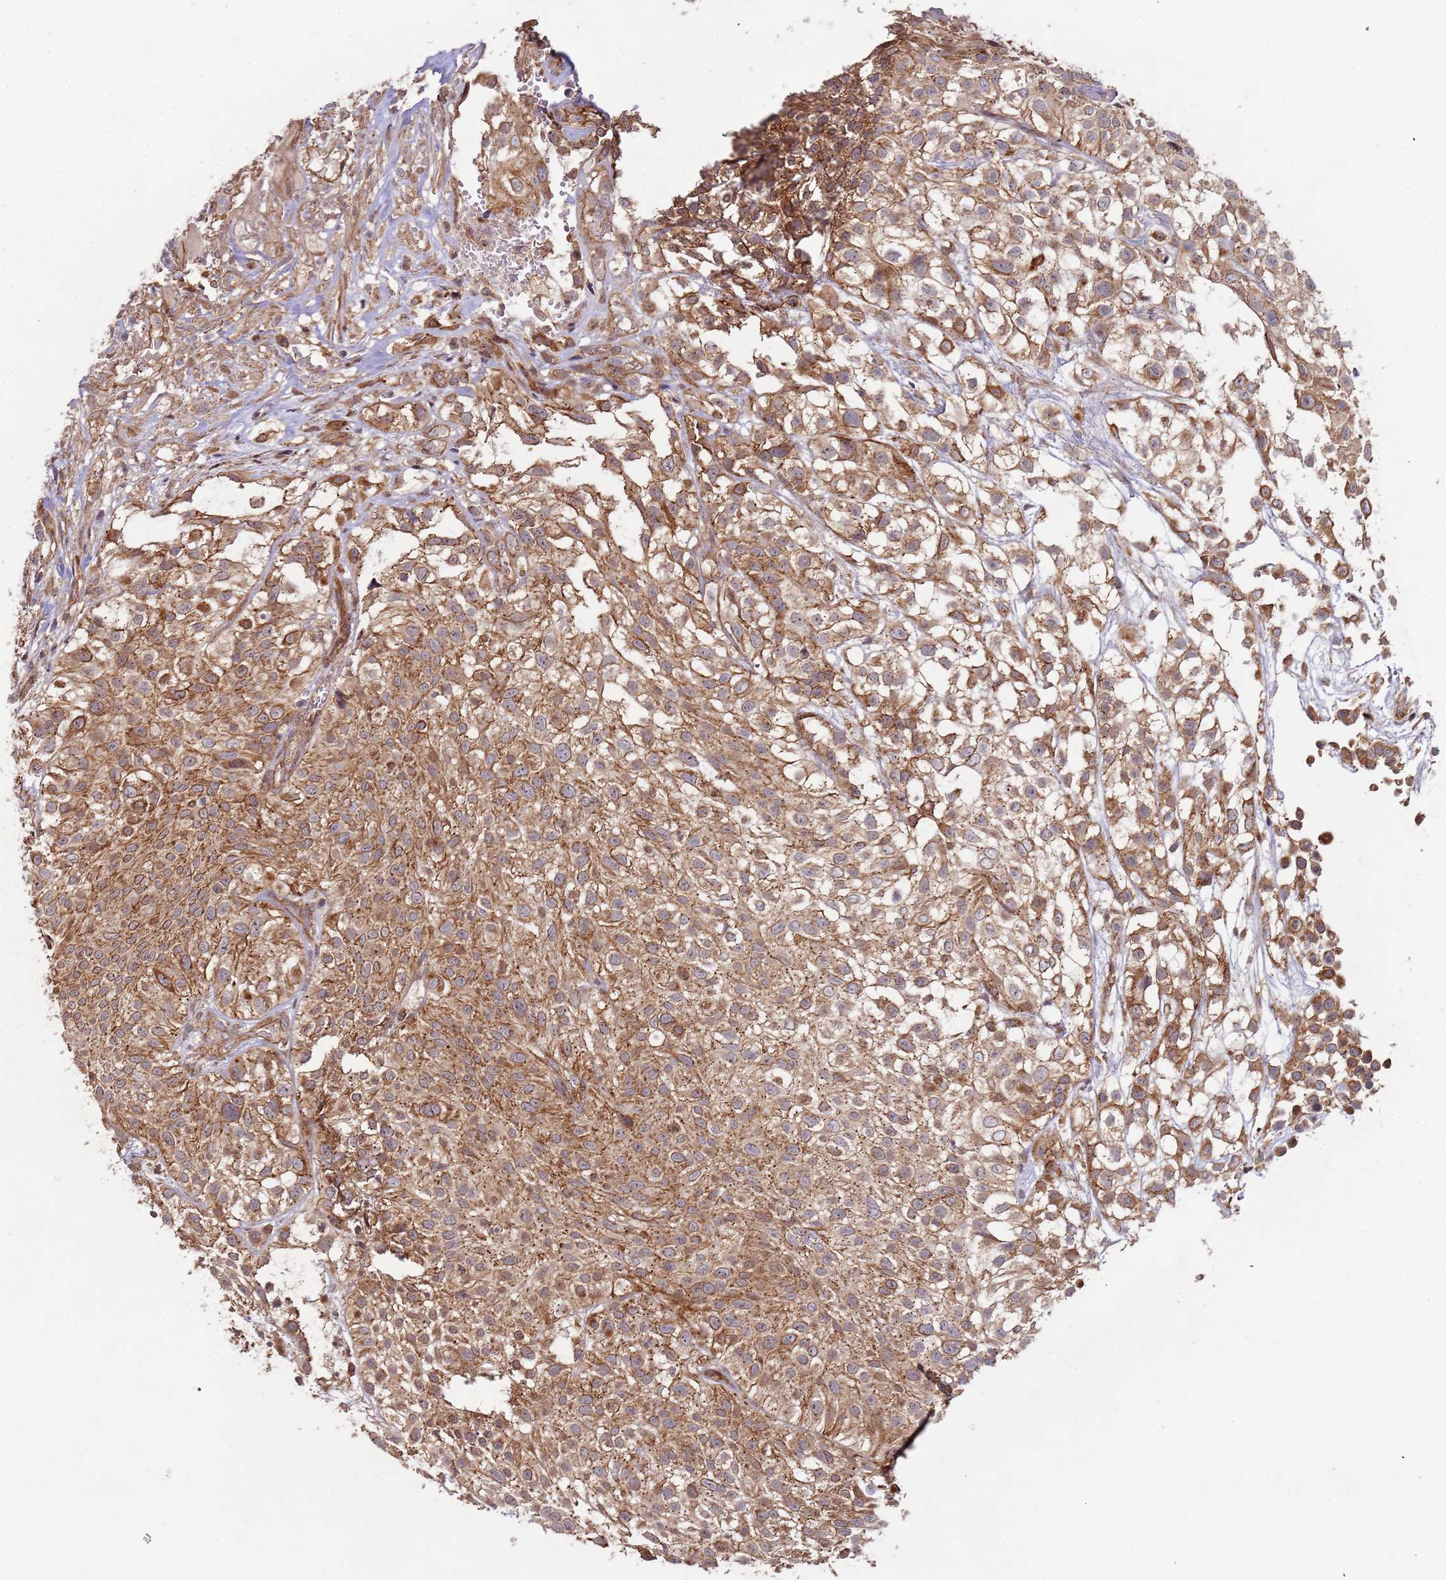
{"staining": {"intensity": "moderate", "quantity": ">75%", "location": "cytoplasmic/membranous"}, "tissue": "urothelial cancer", "cell_type": "Tumor cells", "image_type": "cancer", "snomed": [{"axis": "morphology", "description": "Urothelial carcinoma, High grade"}, {"axis": "topography", "description": "Urinary bladder"}], "caption": "Human high-grade urothelial carcinoma stained with a brown dye exhibits moderate cytoplasmic/membranous positive staining in about >75% of tumor cells.", "gene": "KANSL1L", "patient": {"sex": "male", "age": 56}}